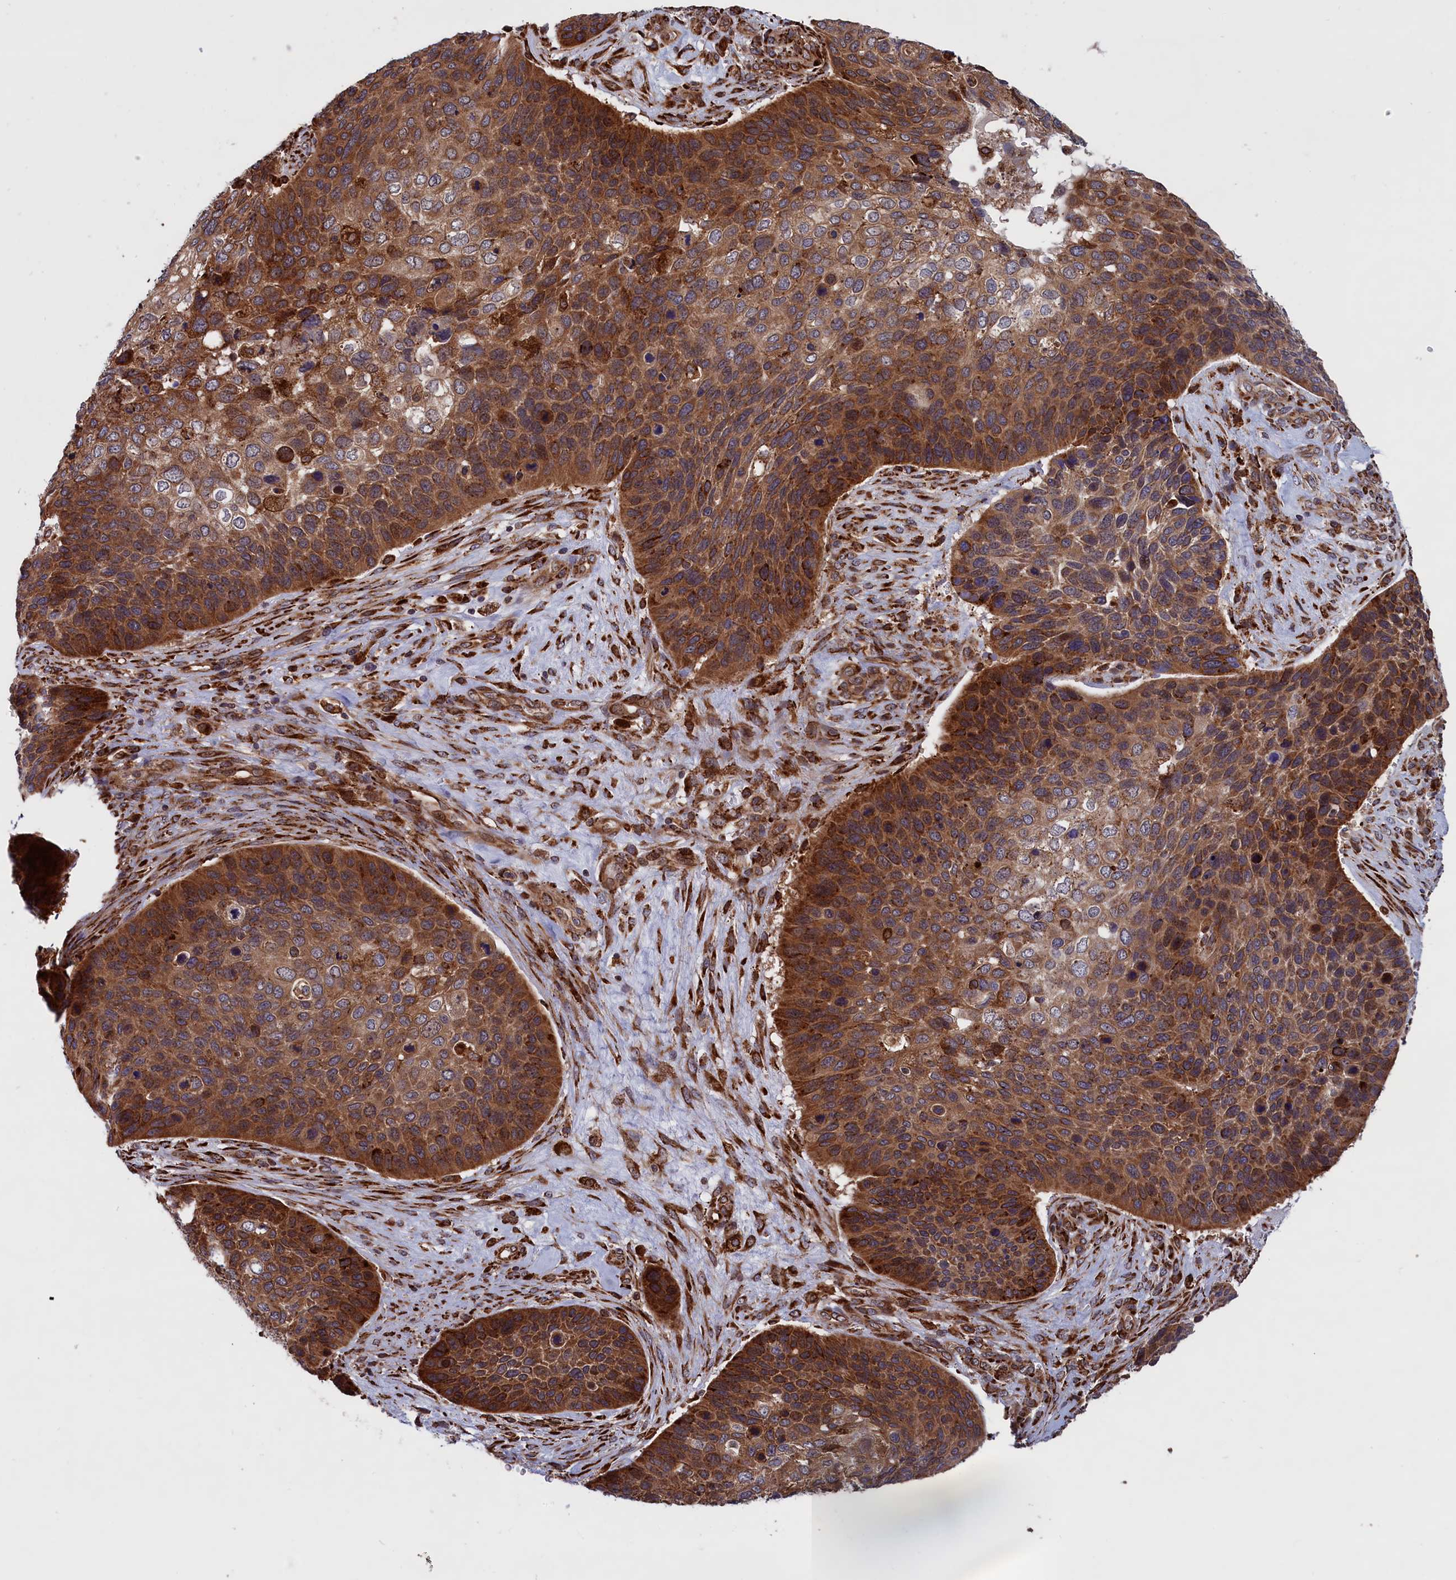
{"staining": {"intensity": "moderate", "quantity": ">75%", "location": "cytoplasmic/membranous"}, "tissue": "skin cancer", "cell_type": "Tumor cells", "image_type": "cancer", "snomed": [{"axis": "morphology", "description": "Basal cell carcinoma"}, {"axis": "topography", "description": "Skin"}], "caption": "Skin basal cell carcinoma stained with immunohistochemistry shows moderate cytoplasmic/membranous positivity in approximately >75% of tumor cells. Using DAB (brown) and hematoxylin (blue) stains, captured at high magnification using brightfield microscopy.", "gene": "PLA2G4C", "patient": {"sex": "female", "age": 74}}